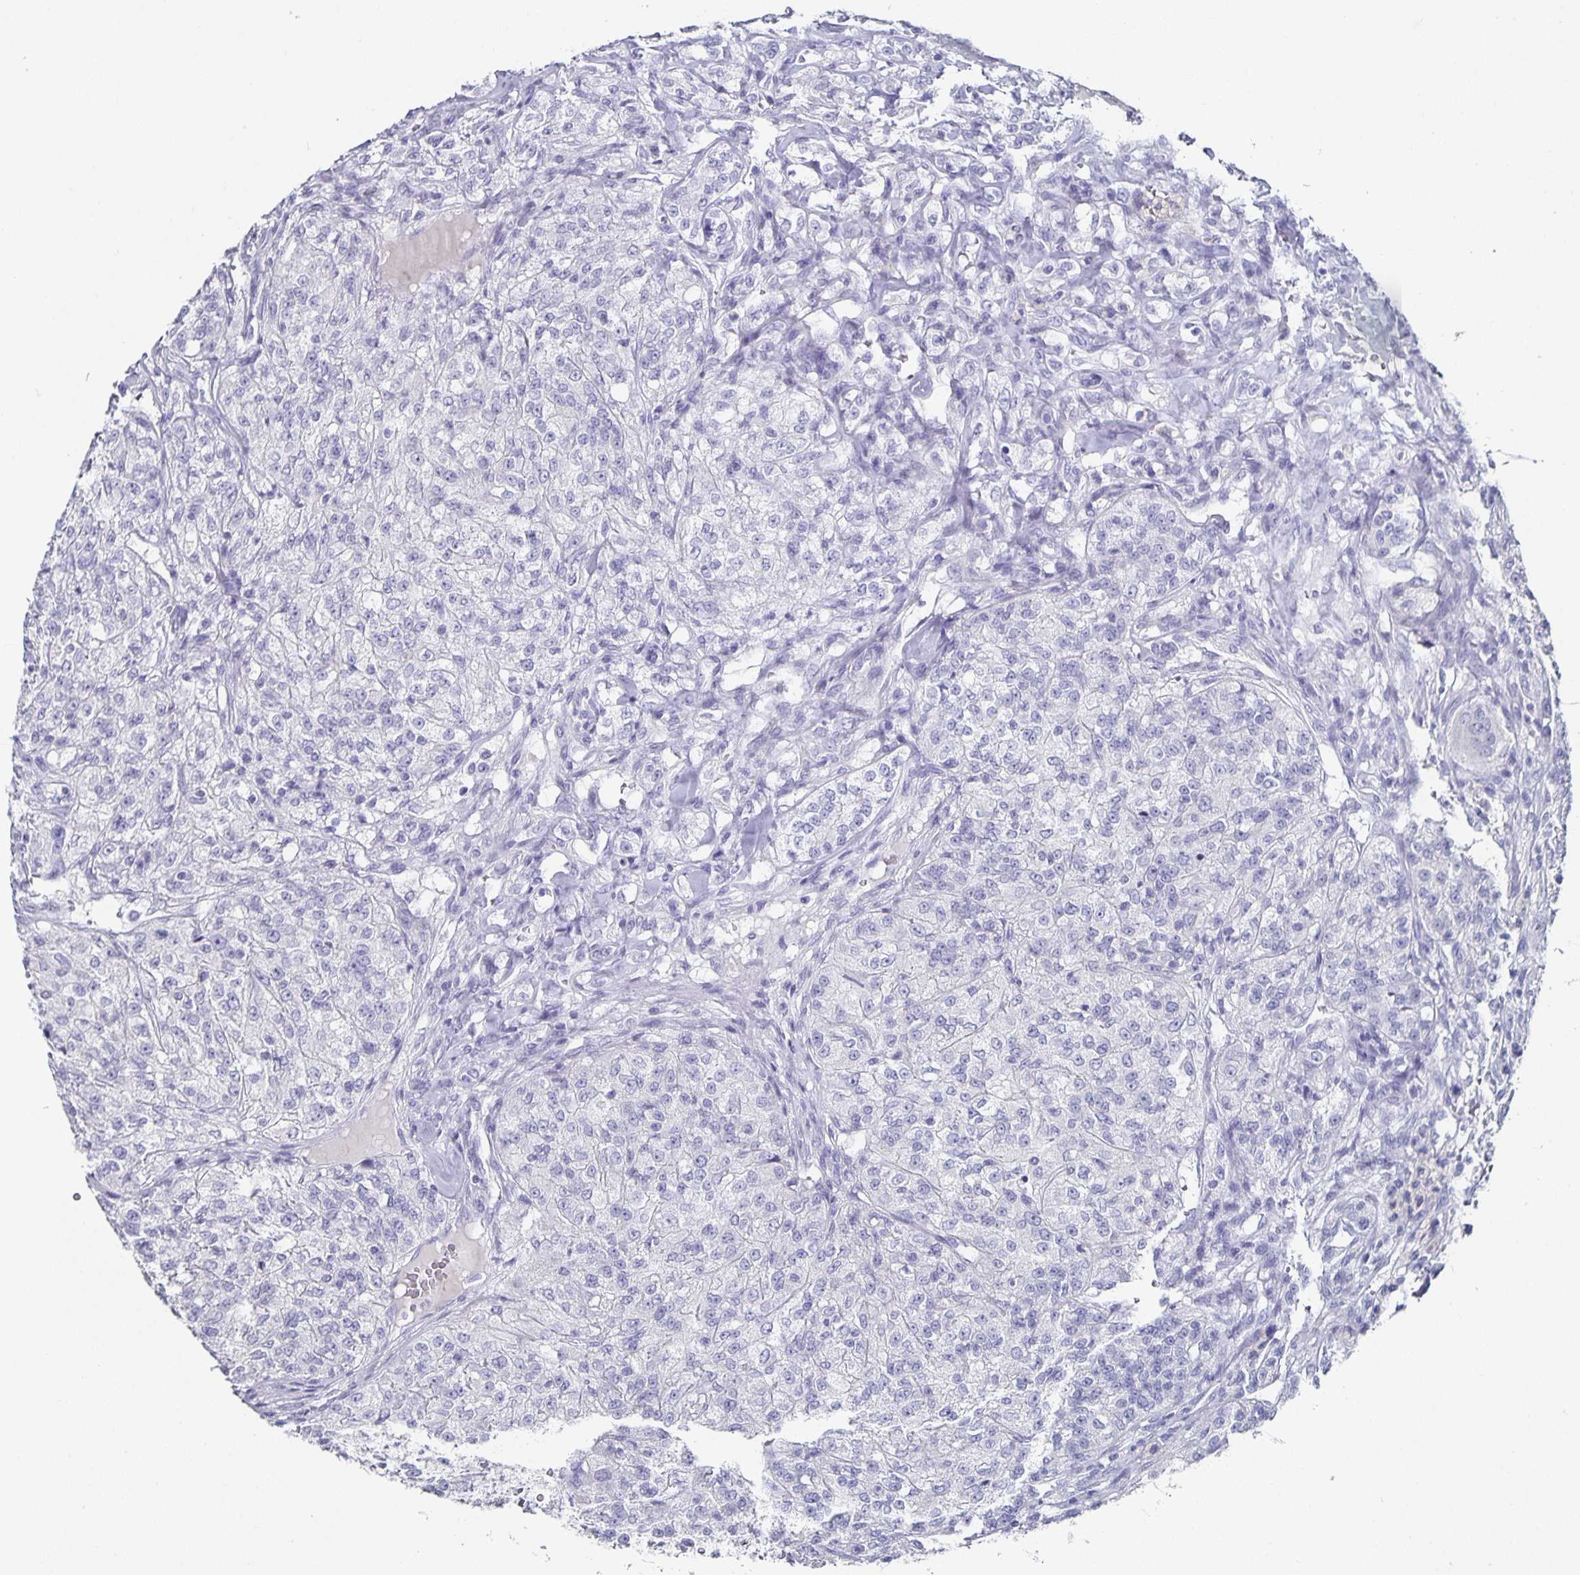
{"staining": {"intensity": "negative", "quantity": "none", "location": "none"}, "tissue": "renal cancer", "cell_type": "Tumor cells", "image_type": "cancer", "snomed": [{"axis": "morphology", "description": "Adenocarcinoma, NOS"}, {"axis": "topography", "description": "Kidney"}], "caption": "Immunohistochemistry of human adenocarcinoma (renal) demonstrates no positivity in tumor cells.", "gene": "CHGA", "patient": {"sex": "female", "age": 63}}